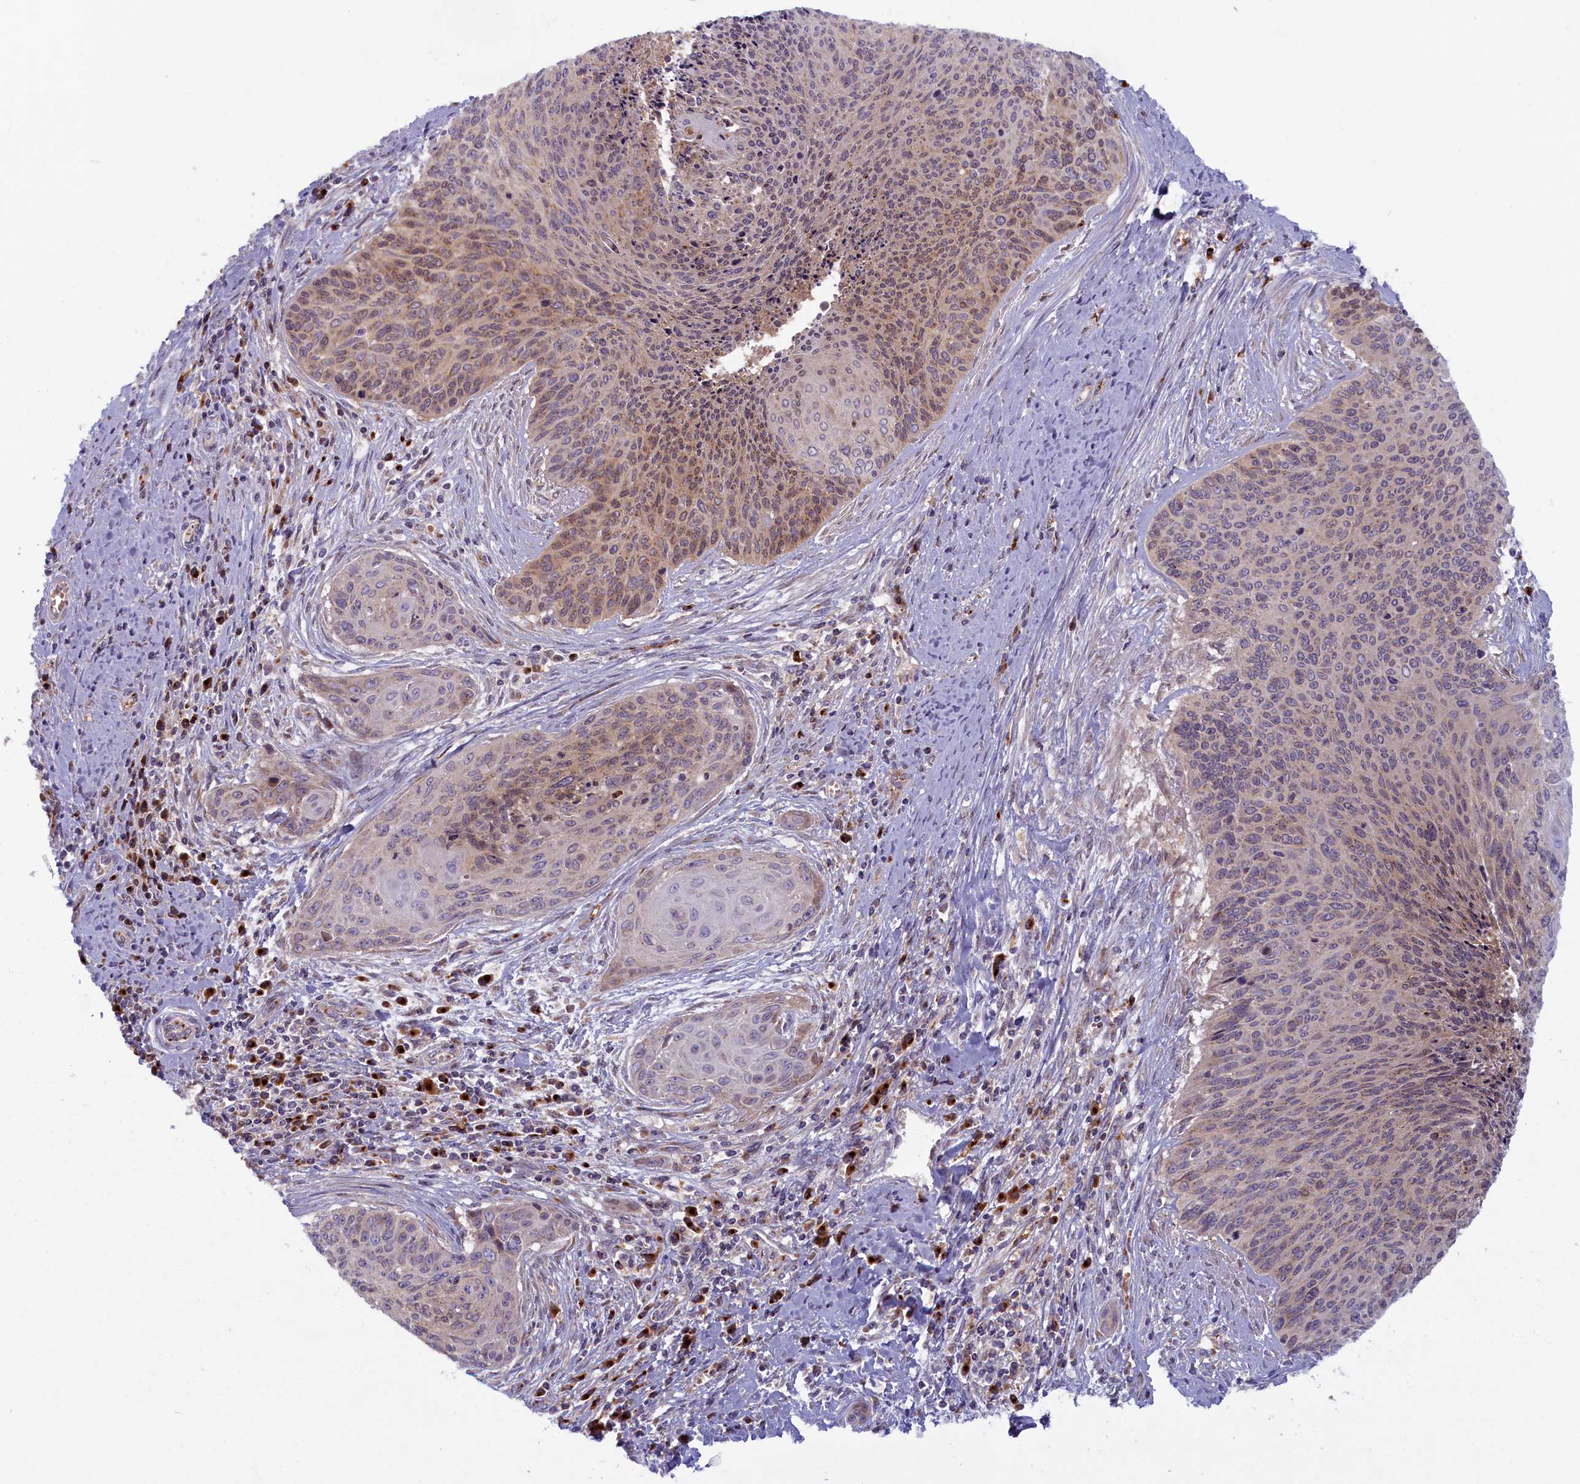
{"staining": {"intensity": "moderate", "quantity": "25%-75%", "location": "cytoplasmic/membranous"}, "tissue": "cervical cancer", "cell_type": "Tumor cells", "image_type": "cancer", "snomed": [{"axis": "morphology", "description": "Squamous cell carcinoma, NOS"}, {"axis": "topography", "description": "Cervix"}], "caption": "An immunohistochemistry (IHC) histopathology image of neoplastic tissue is shown. Protein staining in brown highlights moderate cytoplasmic/membranous positivity in squamous cell carcinoma (cervical) within tumor cells.", "gene": "BLVRB", "patient": {"sex": "female", "age": 55}}